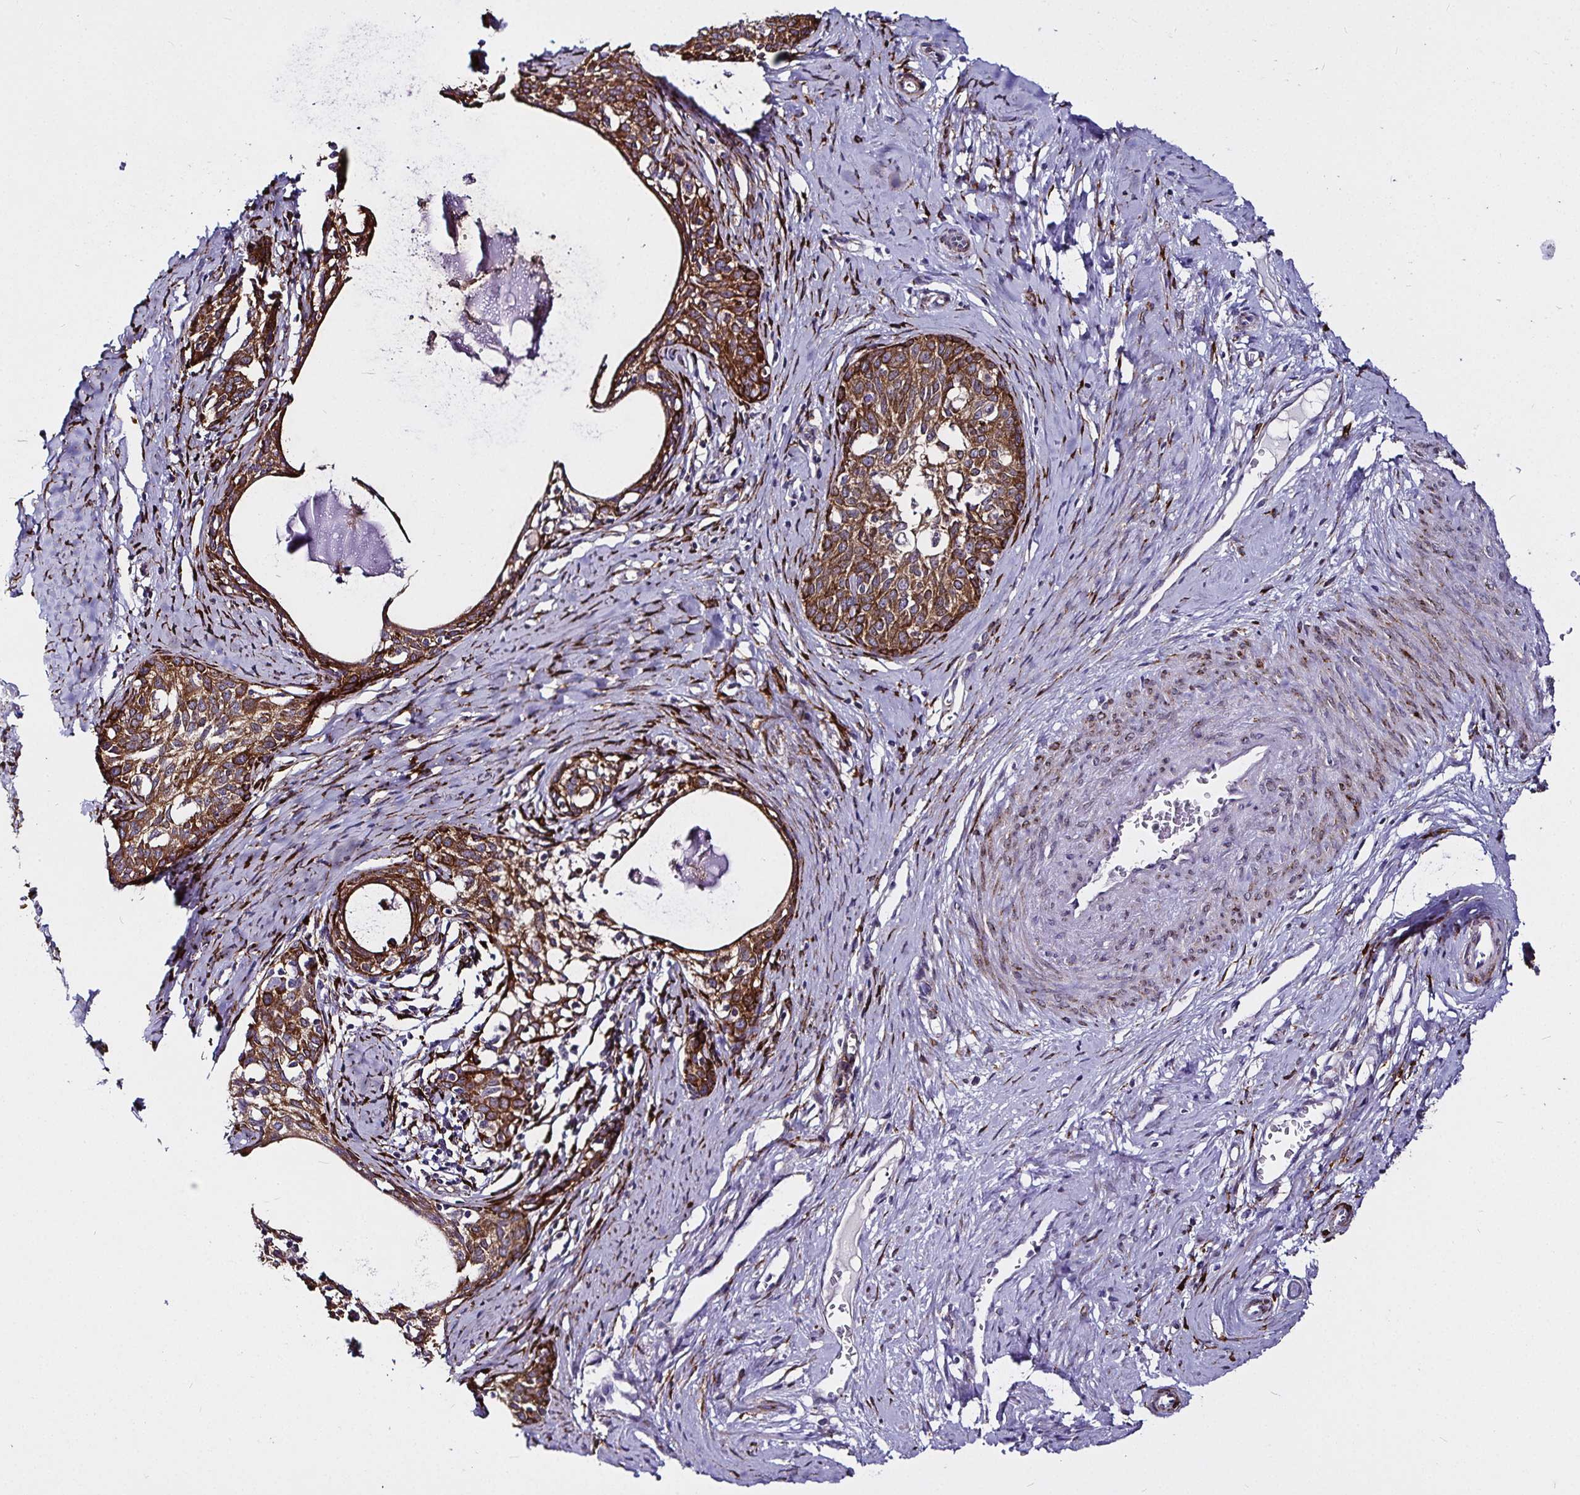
{"staining": {"intensity": "strong", "quantity": ">75%", "location": "cytoplasmic/membranous"}, "tissue": "cervical cancer", "cell_type": "Tumor cells", "image_type": "cancer", "snomed": [{"axis": "morphology", "description": "Squamous cell carcinoma, NOS"}, {"axis": "morphology", "description": "Adenocarcinoma, NOS"}, {"axis": "topography", "description": "Cervix"}], "caption": "Human cervical cancer (squamous cell carcinoma) stained with a protein marker reveals strong staining in tumor cells.", "gene": "P4HA2", "patient": {"sex": "female", "age": 52}}